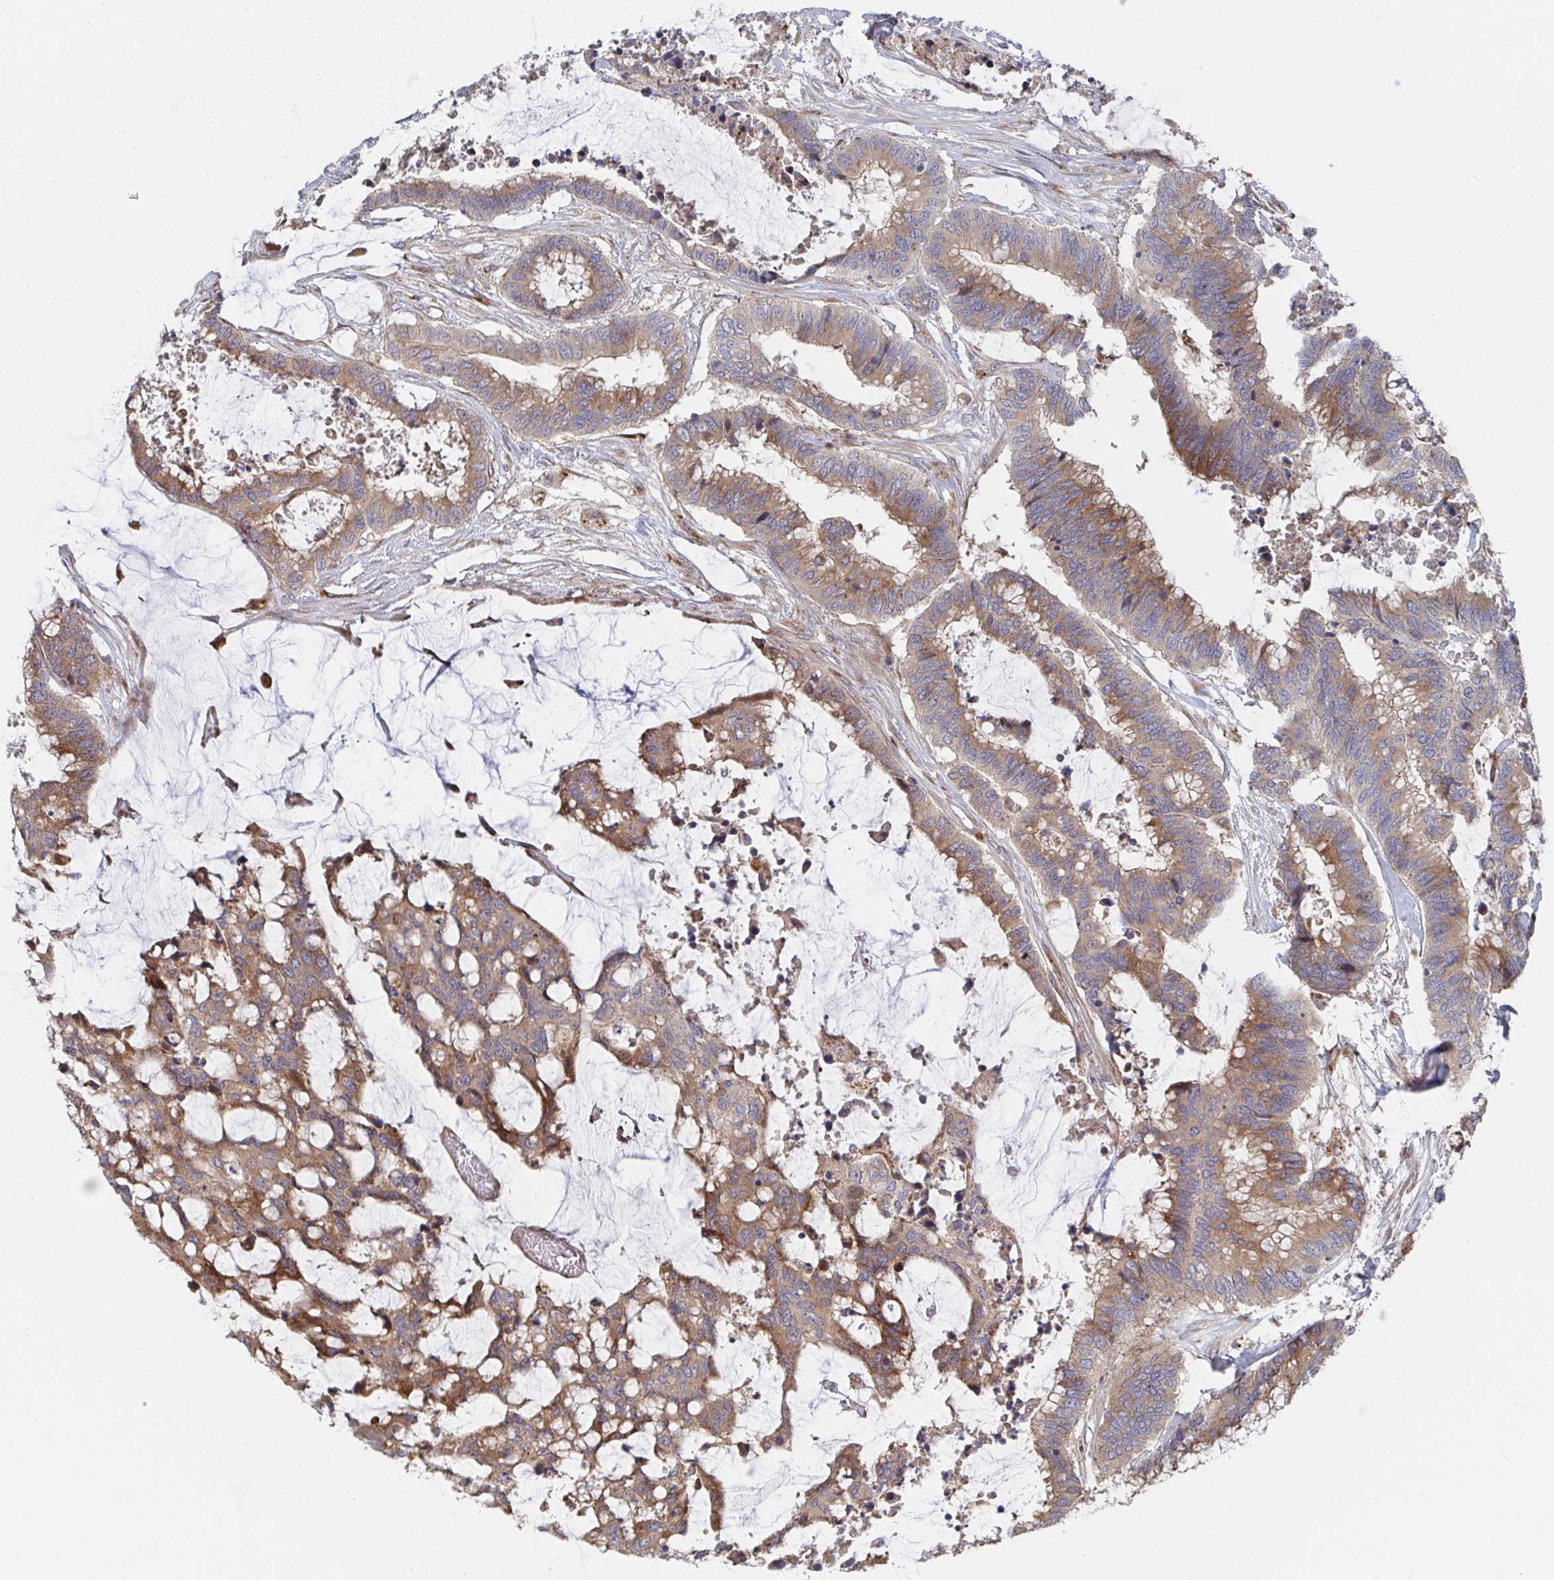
{"staining": {"intensity": "moderate", "quantity": ">75%", "location": "cytoplasmic/membranous"}, "tissue": "colorectal cancer", "cell_type": "Tumor cells", "image_type": "cancer", "snomed": [{"axis": "morphology", "description": "Adenocarcinoma, NOS"}, {"axis": "topography", "description": "Rectum"}], "caption": "Moderate cytoplasmic/membranous staining is present in approximately >75% of tumor cells in colorectal adenocarcinoma.", "gene": "FJX1", "patient": {"sex": "female", "age": 59}}